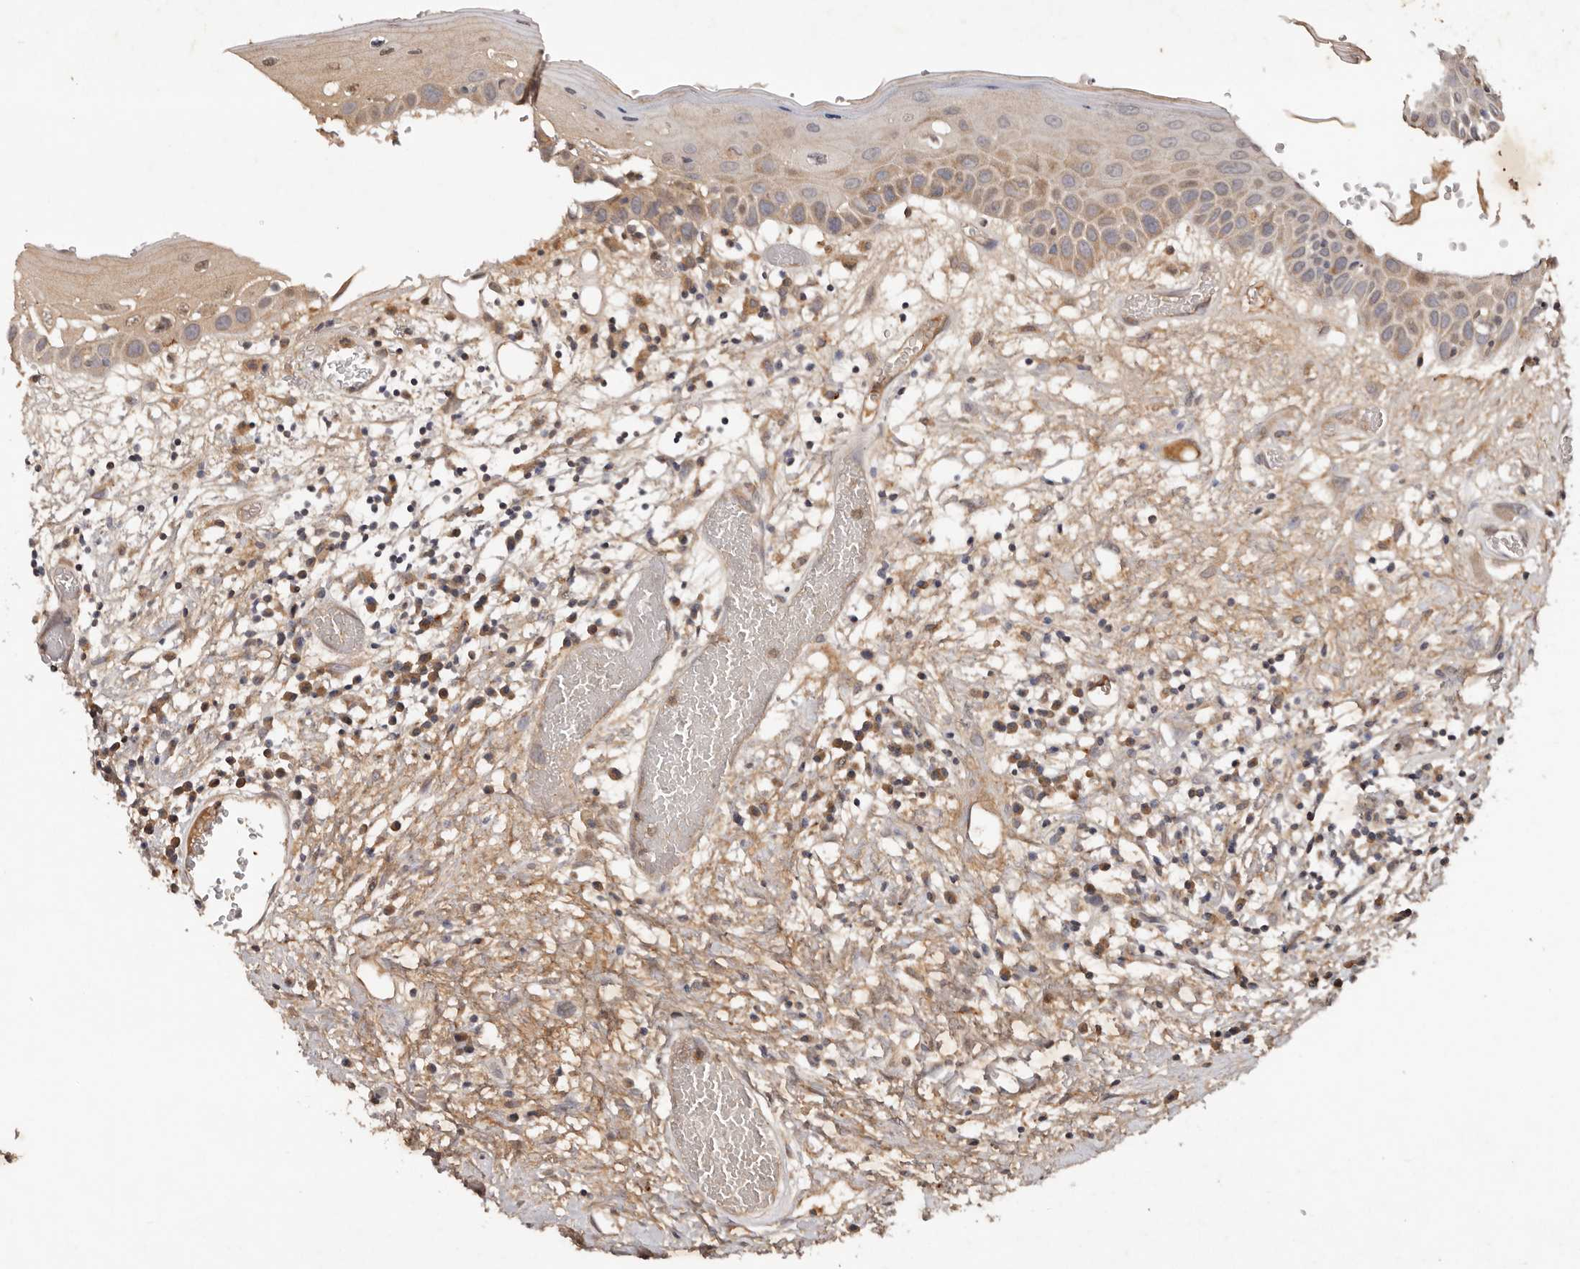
{"staining": {"intensity": "moderate", "quantity": "25%-75%", "location": "cytoplasmic/membranous"}, "tissue": "oral mucosa", "cell_type": "Squamous epithelial cells", "image_type": "normal", "snomed": [{"axis": "morphology", "description": "Normal tissue, NOS"}, {"axis": "topography", "description": "Oral tissue"}], "caption": "Immunohistochemical staining of unremarkable human oral mucosa shows moderate cytoplasmic/membranous protein positivity in about 25%-75% of squamous epithelial cells. The protein of interest is stained brown, and the nuclei are stained in blue (DAB IHC with brightfield microscopy, high magnification).", "gene": "PKIB", "patient": {"sex": "female", "age": 76}}